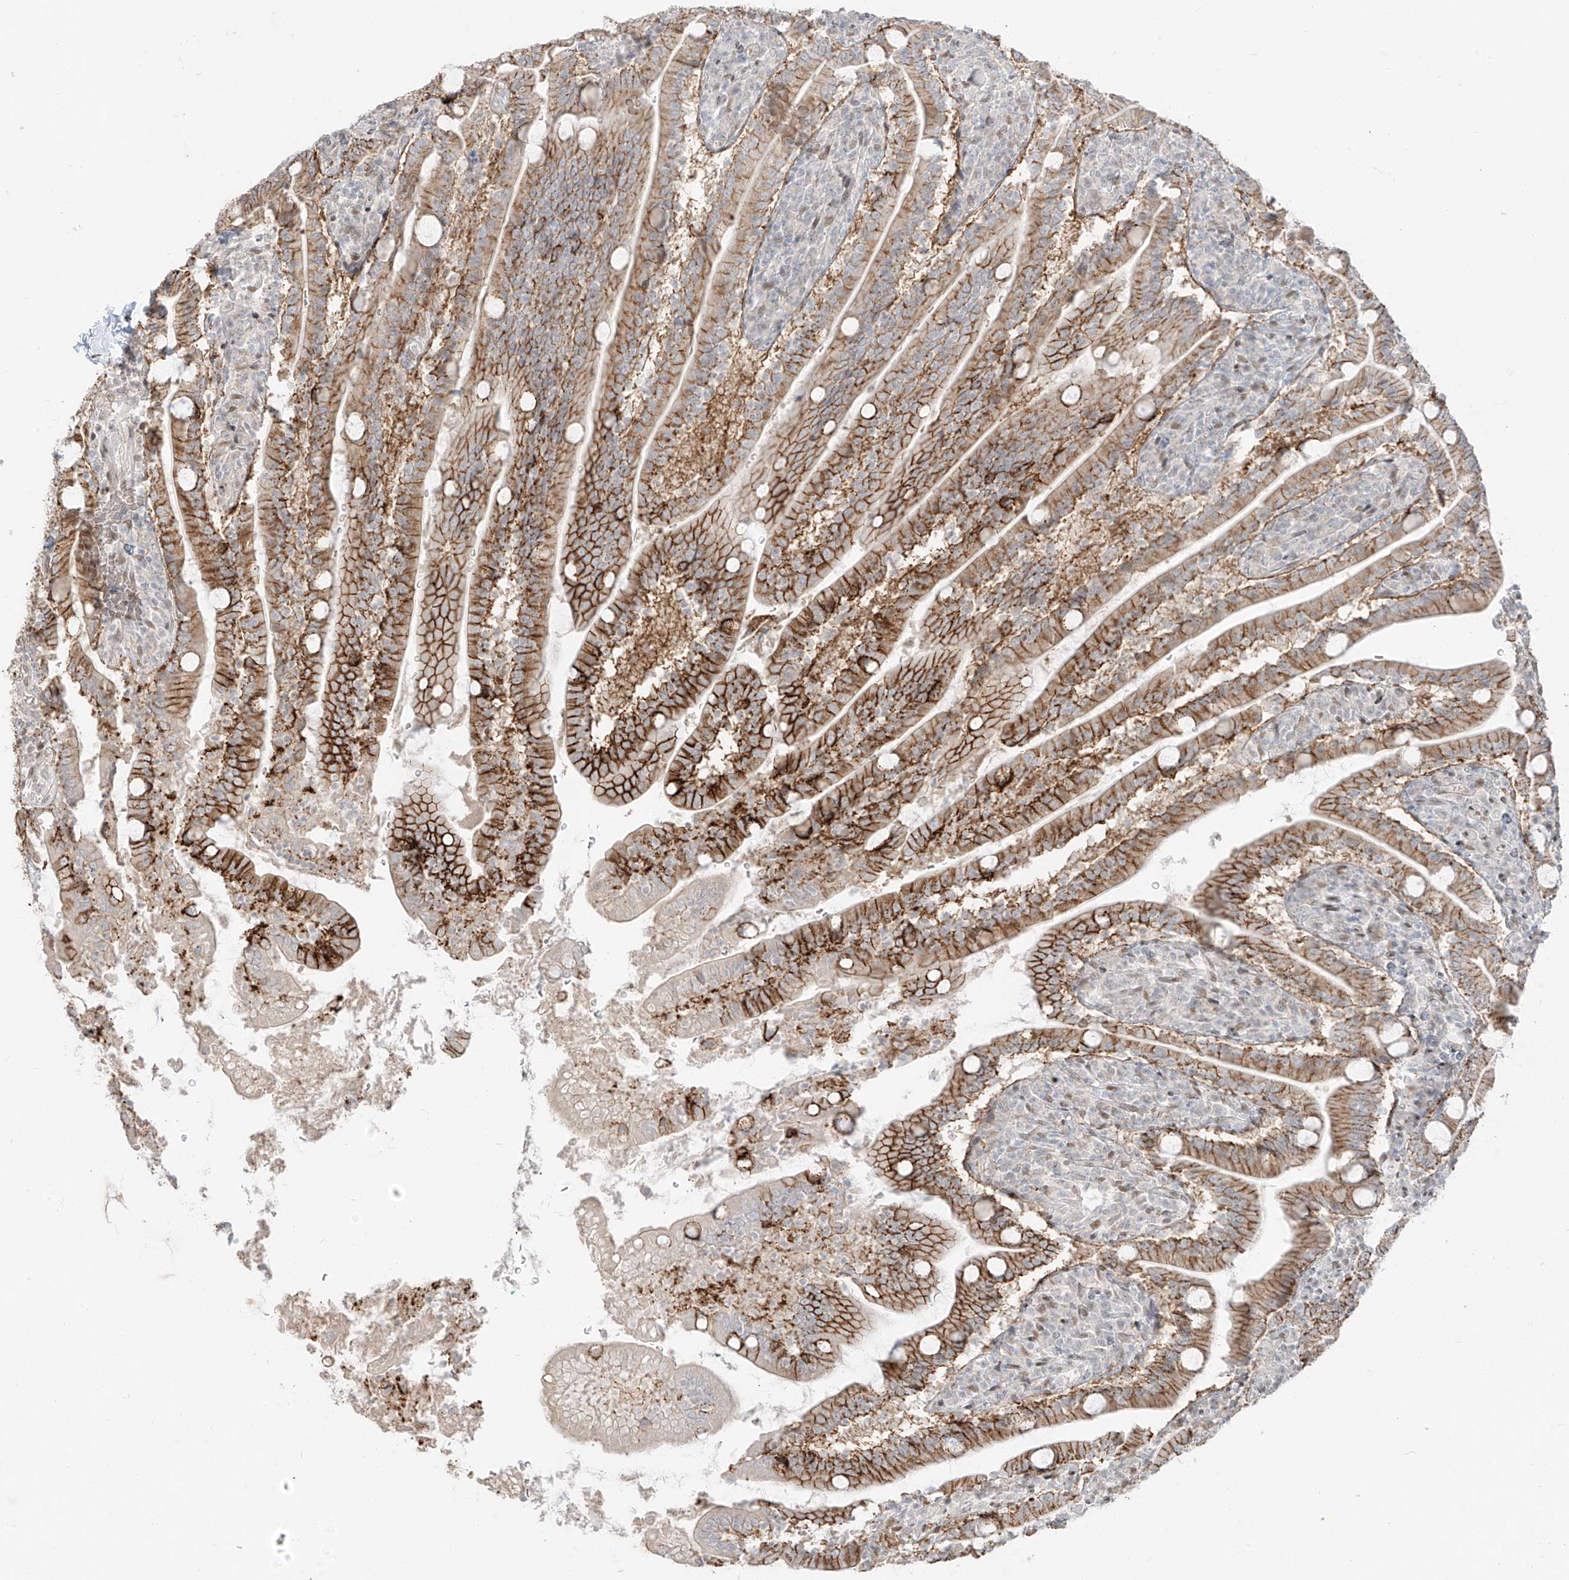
{"staining": {"intensity": "strong", "quantity": "25%-75%", "location": "cytoplasmic/membranous"}, "tissue": "duodenum", "cell_type": "Glandular cells", "image_type": "normal", "snomed": [{"axis": "morphology", "description": "Normal tissue, NOS"}, {"axis": "topography", "description": "Duodenum"}], "caption": "The micrograph displays staining of benign duodenum, revealing strong cytoplasmic/membranous protein staining (brown color) within glandular cells.", "gene": "ZNF774", "patient": {"sex": "male", "age": 35}}